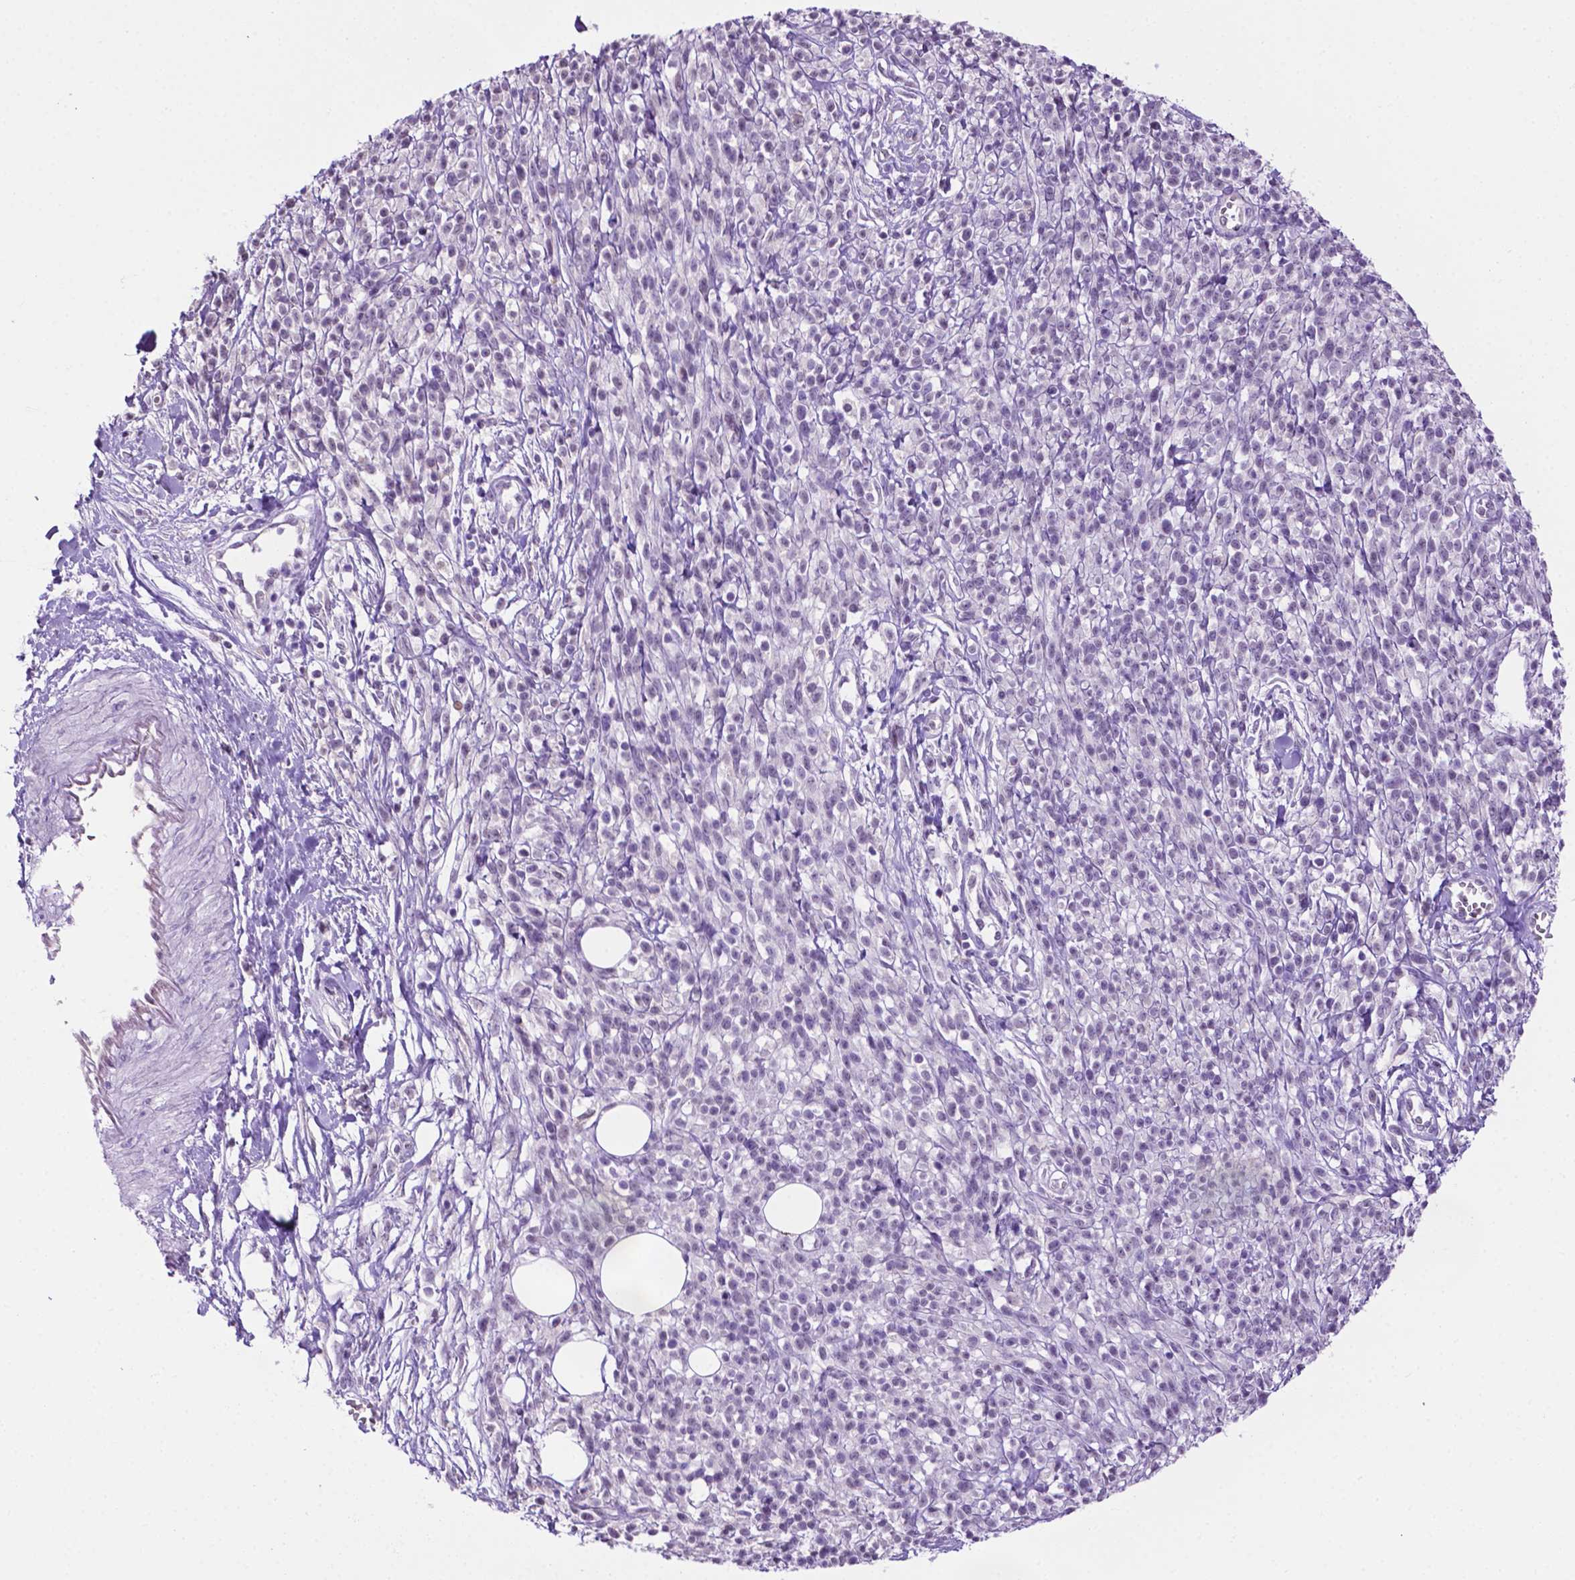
{"staining": {"intensity": "negative", "quantity": "none", "location": "none"}, "tissue": "melanoma", "cell_type": "Tumor cells", "image_type": "cancer", "snomed": [{"axis": "morphology", "description": "Malignant melanoma, NOS"}, {"axis": "topography", "description": "Skin"}, {"axis": "topography", "description": "Skin of trunk"}], "caption": "Immunohistochemical staining of human melanoma displays no significant expression in tumor cells.", "gene": "MMP27", "patient": {"sex": "male", "age": 74}}